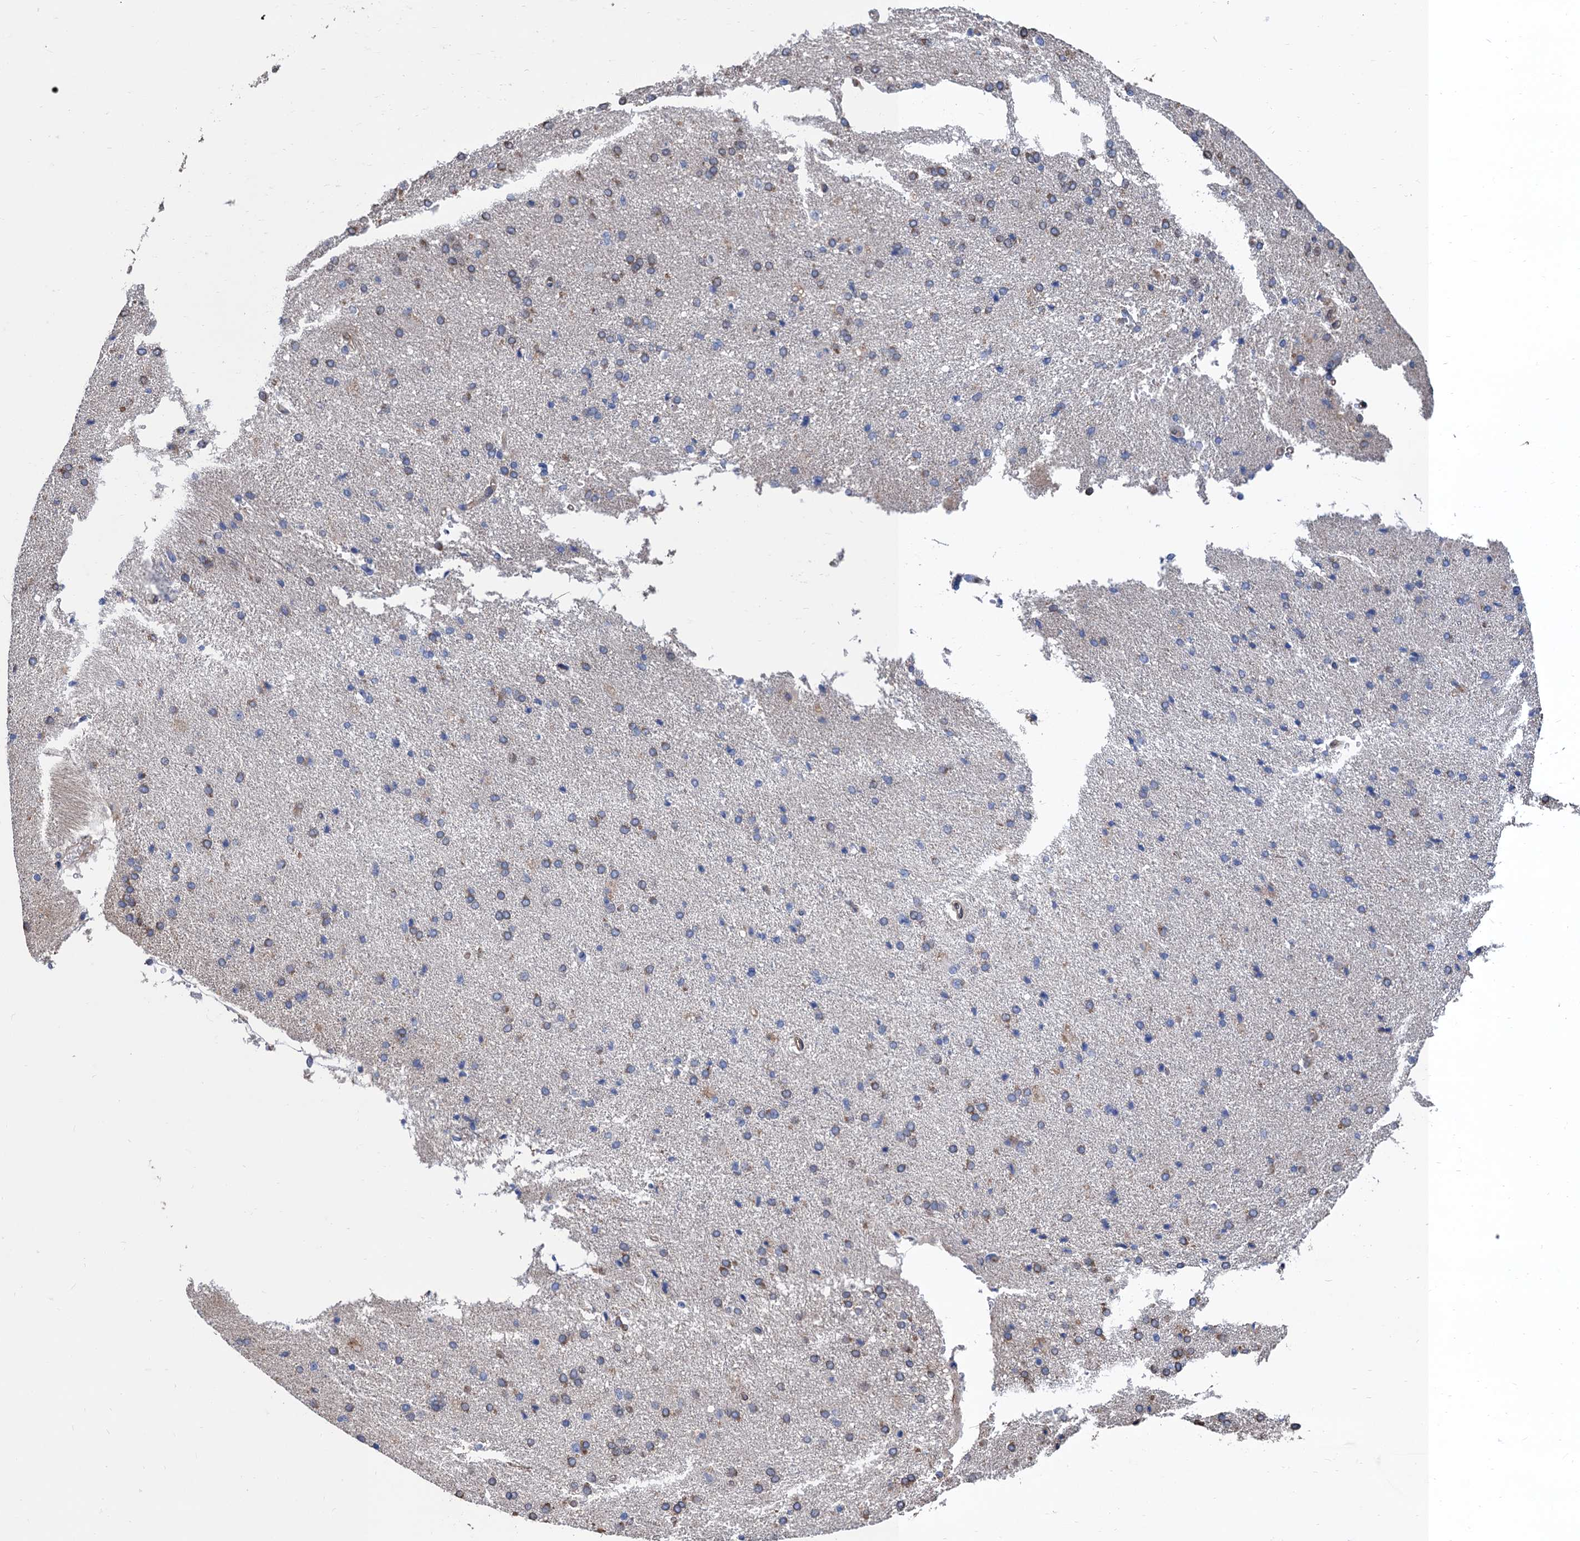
{"staining": {"intensity": "moderate", "quantity": "25%-75%", "location": "cytoplasmic/membranous"}, "tissue": "cerebral cortex", "cell_type": "Endothelial cells", "image_type": "normal", "snomed": [{"axis": "morphology", "description": "Normal tissue, NOS"}, {"axis": "topography", "description": "Cerebral cortex"}], "caption": "Immunohistochemistry (IHC) of normal human cerebral cortex demonstrates medium levels of moderate cytoplasmic/membranous staining in approximately 25%-75% of endothelial cells.", "gene": "CNNM1", "patient": {"sex": "male", "age": 62}}